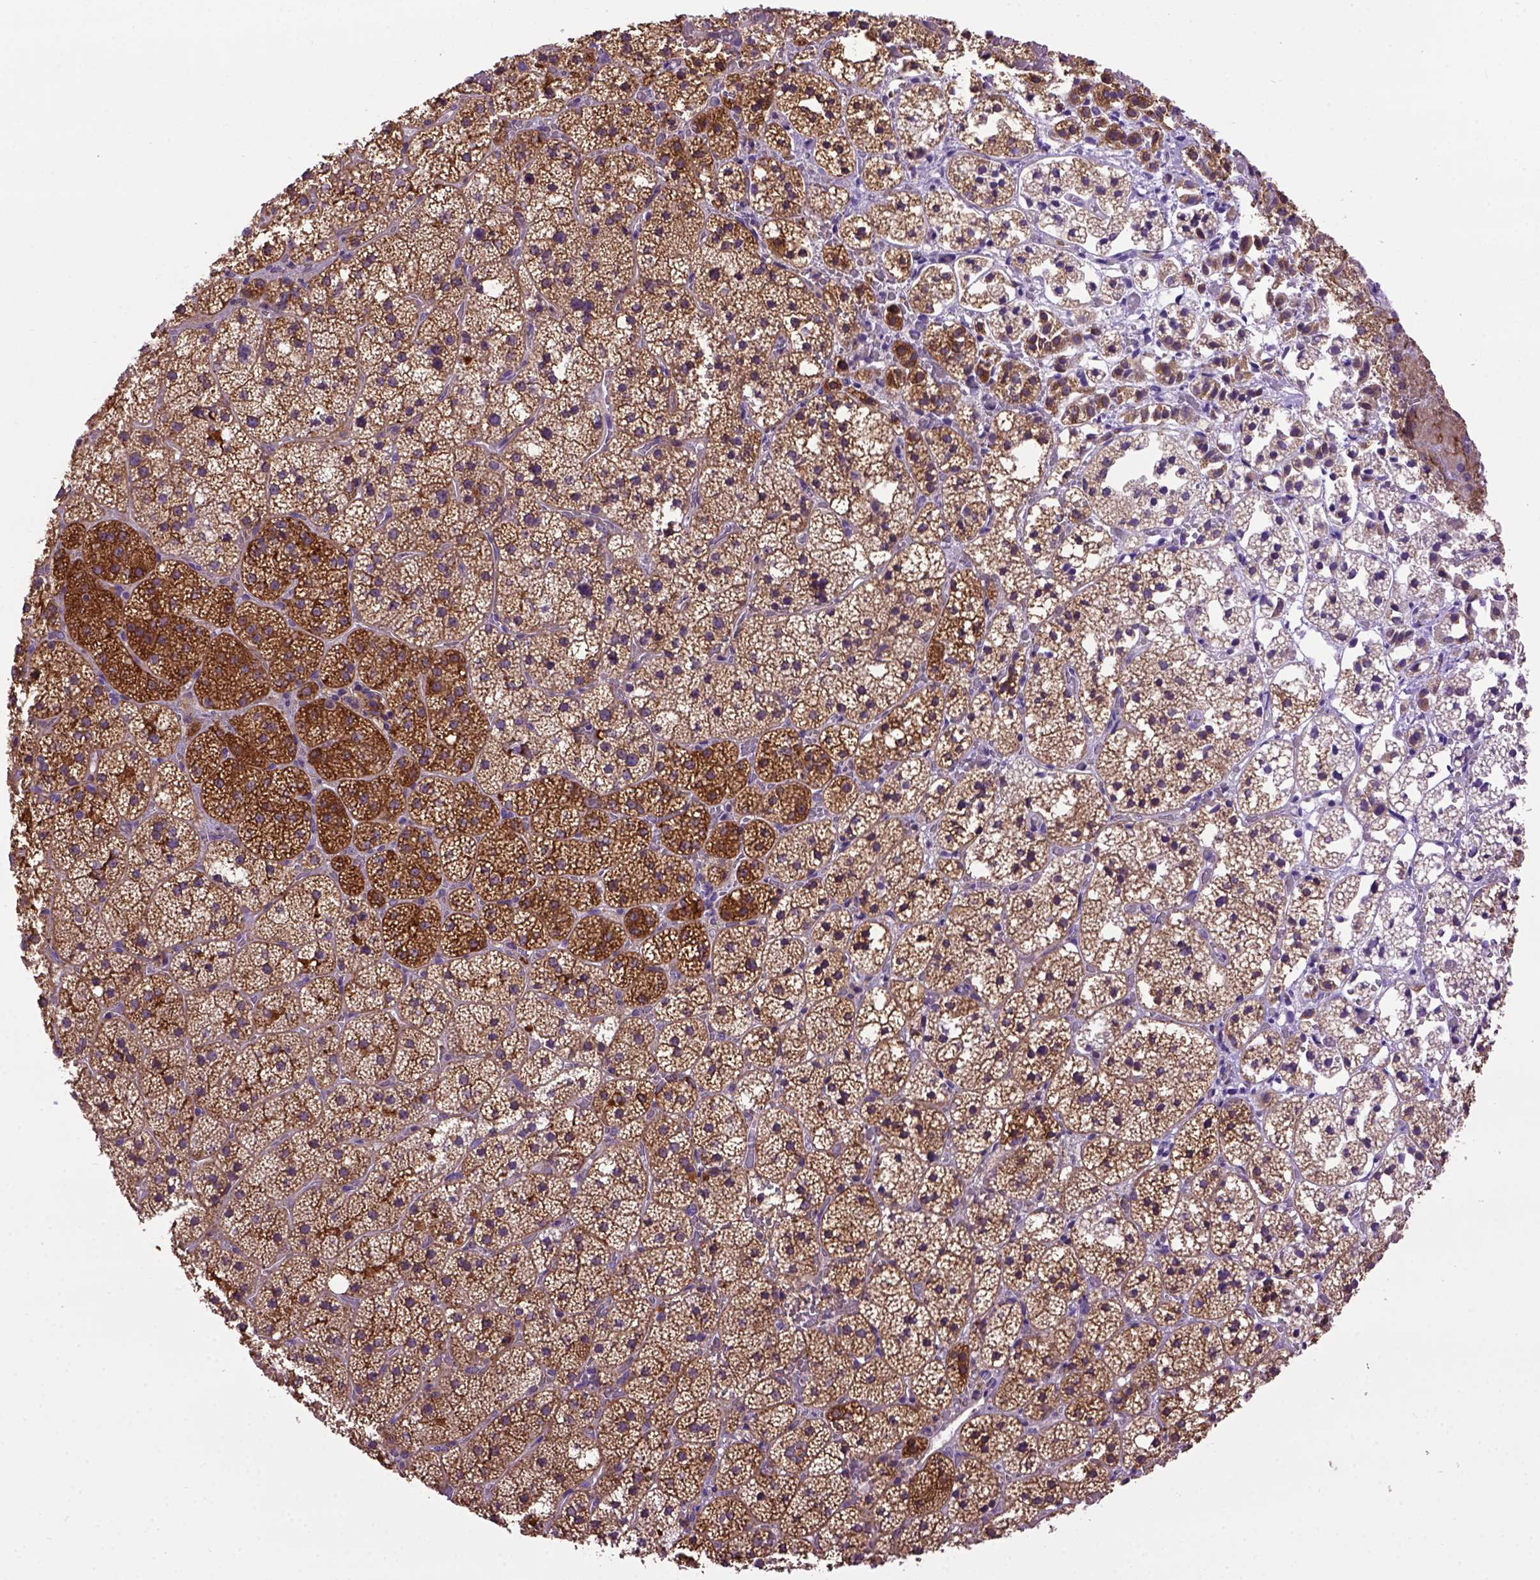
{"staining": {"intensity": "moderate", "quantity": ">75%", "location": "cytoplasmic/membranous"}, "tissue": "adrenal gland", "cell_type": "Glandular cells", "image_type": "normal", "snomed": [{"axis": "morphology", "description": "Normal tissue, NOS"}, {"axis": "topography", "description": "Adrenal gland"}], "caption": "Human adrenal gland stained for a protein (brown) shows moderate cytoplasmic/membranous positive staining in about >75% of glandular cells.", "gene": "MVP", "patient": {"sex": "male", "age": 53}}